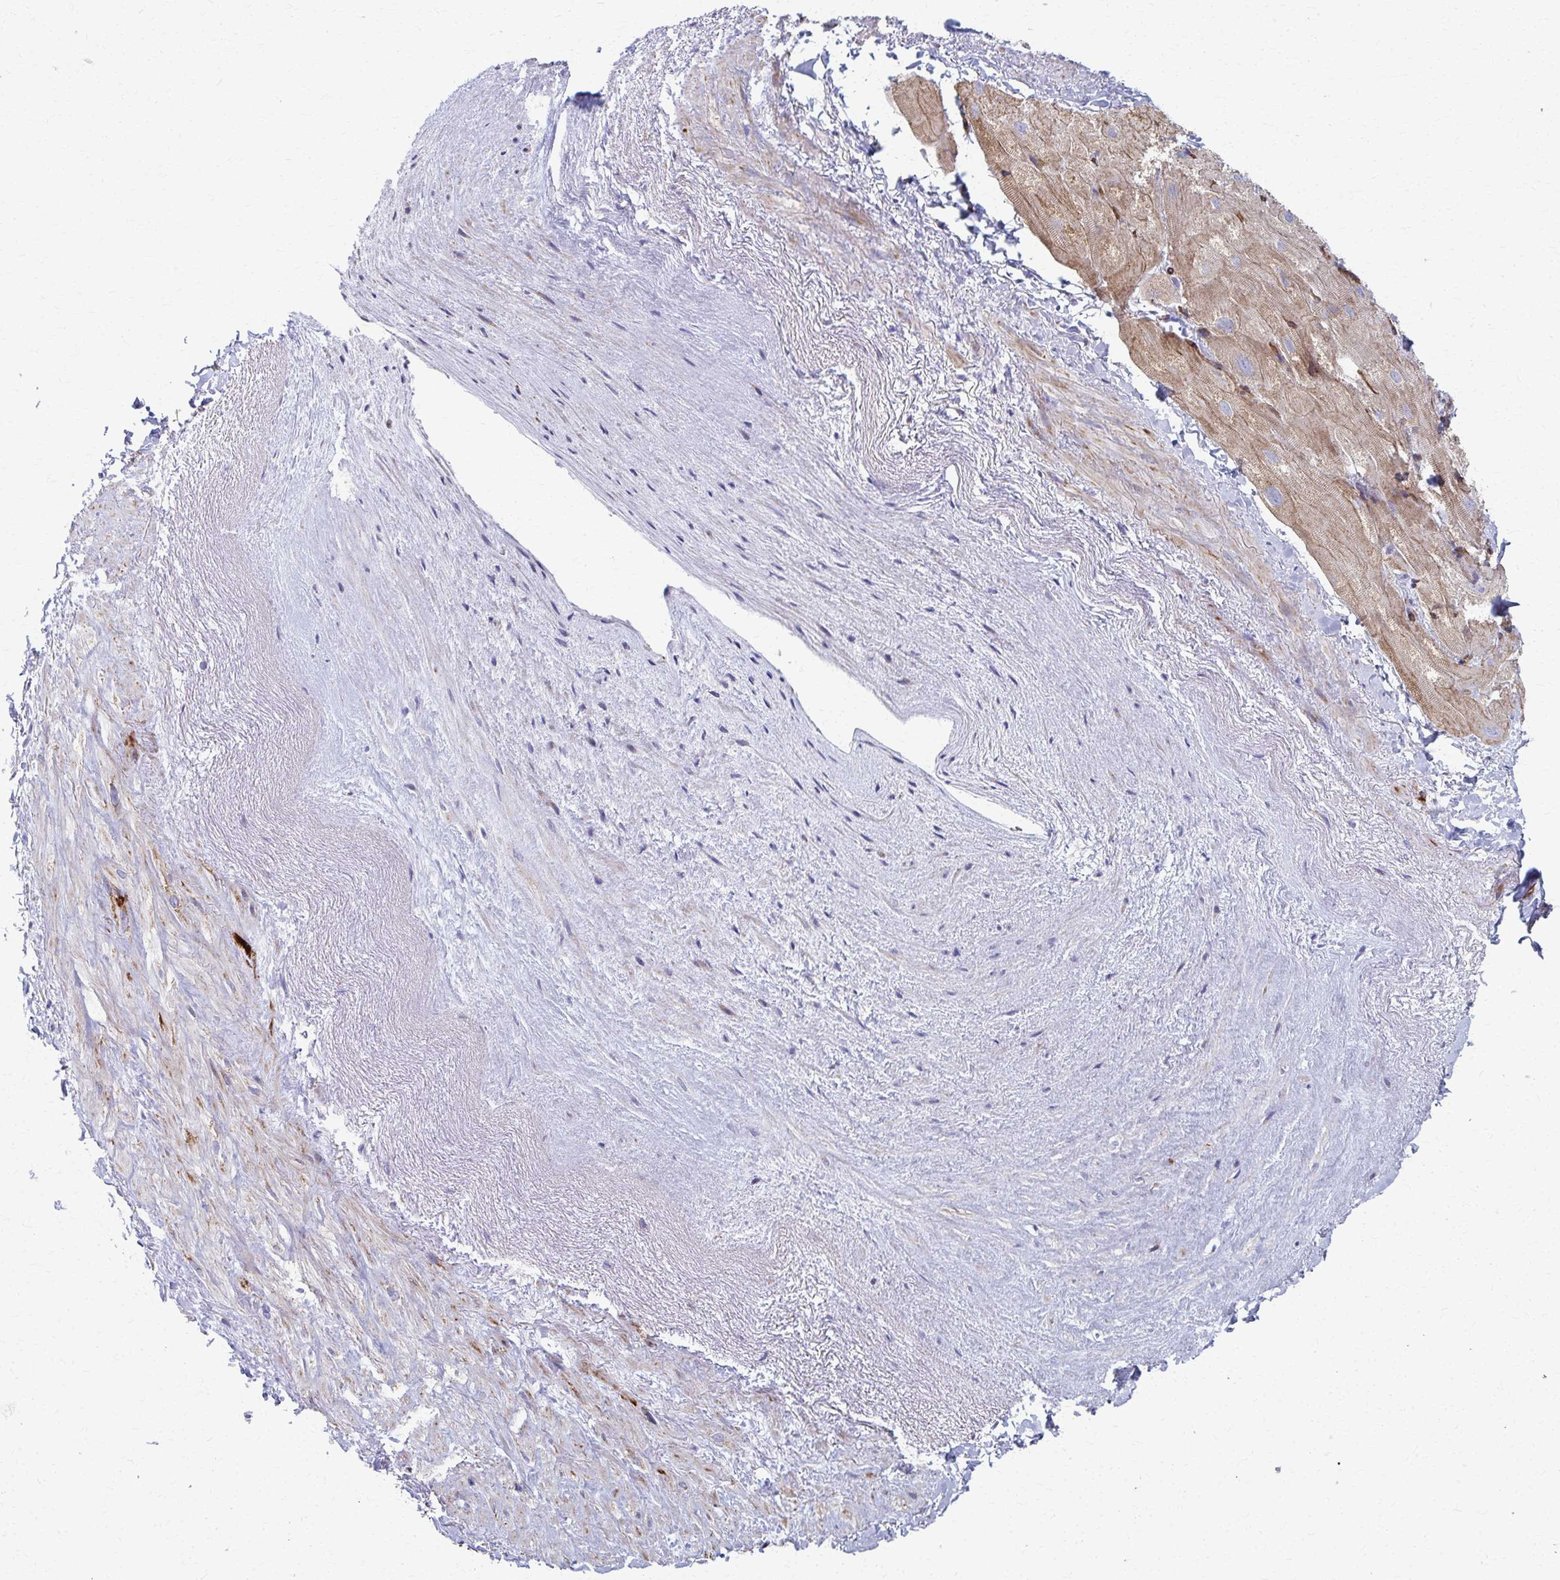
{"staining": {"intensity": "moderate", "quantity": "25%-75%", "location": "cytoplasmic/membranous"}, "tissue": "heart muscle", "cell_type": "Cardiomyocytes", "image_type": "normal", "snomed": [{"axis": "morphology", "description": "Normal tissue, NOS"}, {"axis": "topography", "description": "Heart"}], "caption": "Heart muscle was stained to show a protein in brown. There is medium levels of moderate cytoplasmic/membranous expression in approximately 25%-75% of cardiomyocytes. (DAB IHC, brown staining for protein, blue staining for nuclei).", "gene": "FAHD1", "patient": {"sex": "male", "age": 62}}